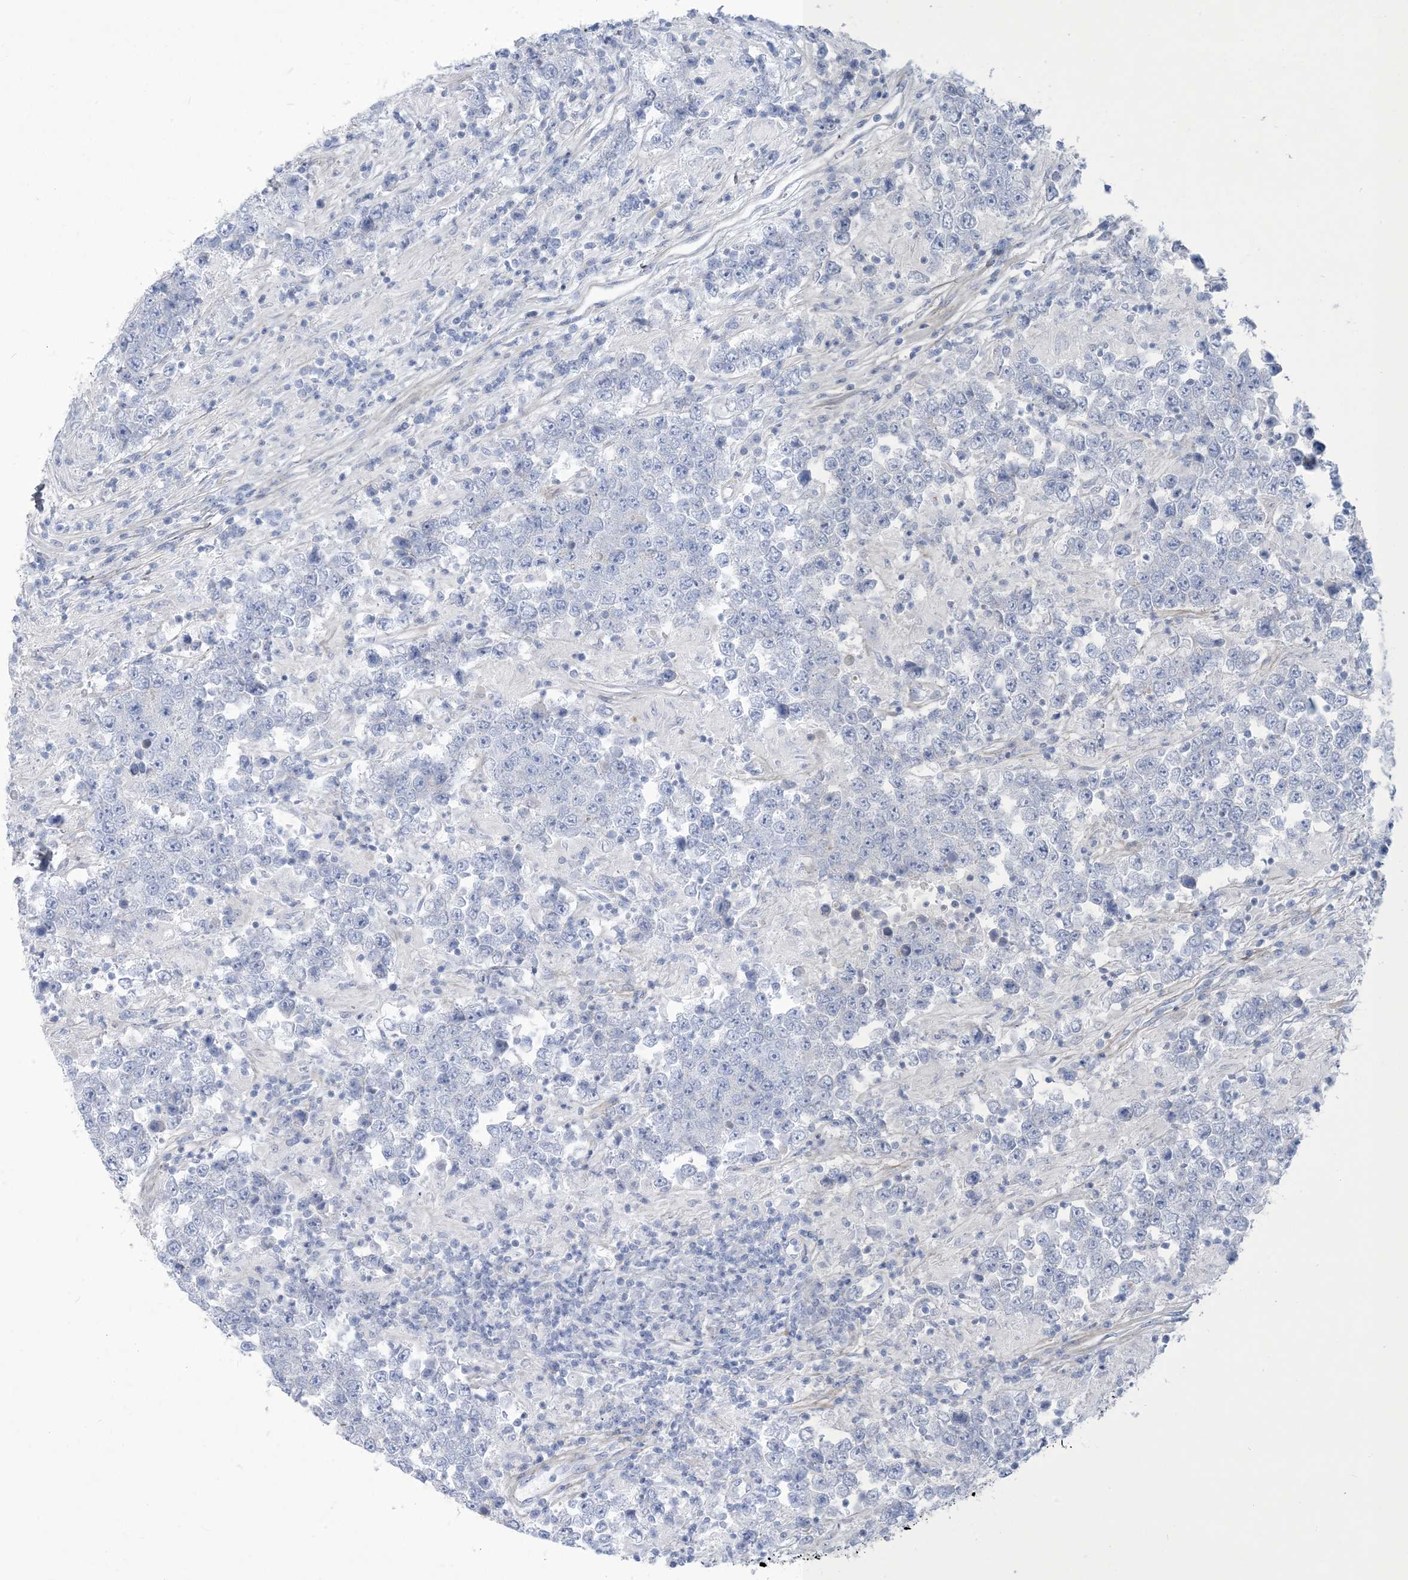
{"staining": {"intensity": "negative", "quantity": "none", "location": "none"}, "tissue": "testis cancer", "cell_type": "Tumor cells", "image_type": "cancer", "snomed": [{"axis": "morphology", "description": "Normal tissue, NOS"}, {"axis": "morphology", "description": "Urothelial carcinoma, High grade"}, {"axis": "morphology", "description": "Seminoma, NOS"}, {"axis": "morphology", "description": "Carcinoma, Embryonal, NOS"}, {"axis": "topography", "description": "Urinary bladder"}, {"axis": "topography", "description": "Testis"}], "caption": "Immunohistochemical staining of human testis embryonal carcinoma exhibits no significant positivity in tumor cells. (Stains: DAB (3,3'-diaminobenzidine) IHC with hematoxylin counter stain, Microscopy: brightfield microscopy at high magnification).", "gene": "MOXD1", "patient": {"sex": "male", "age": 41}}